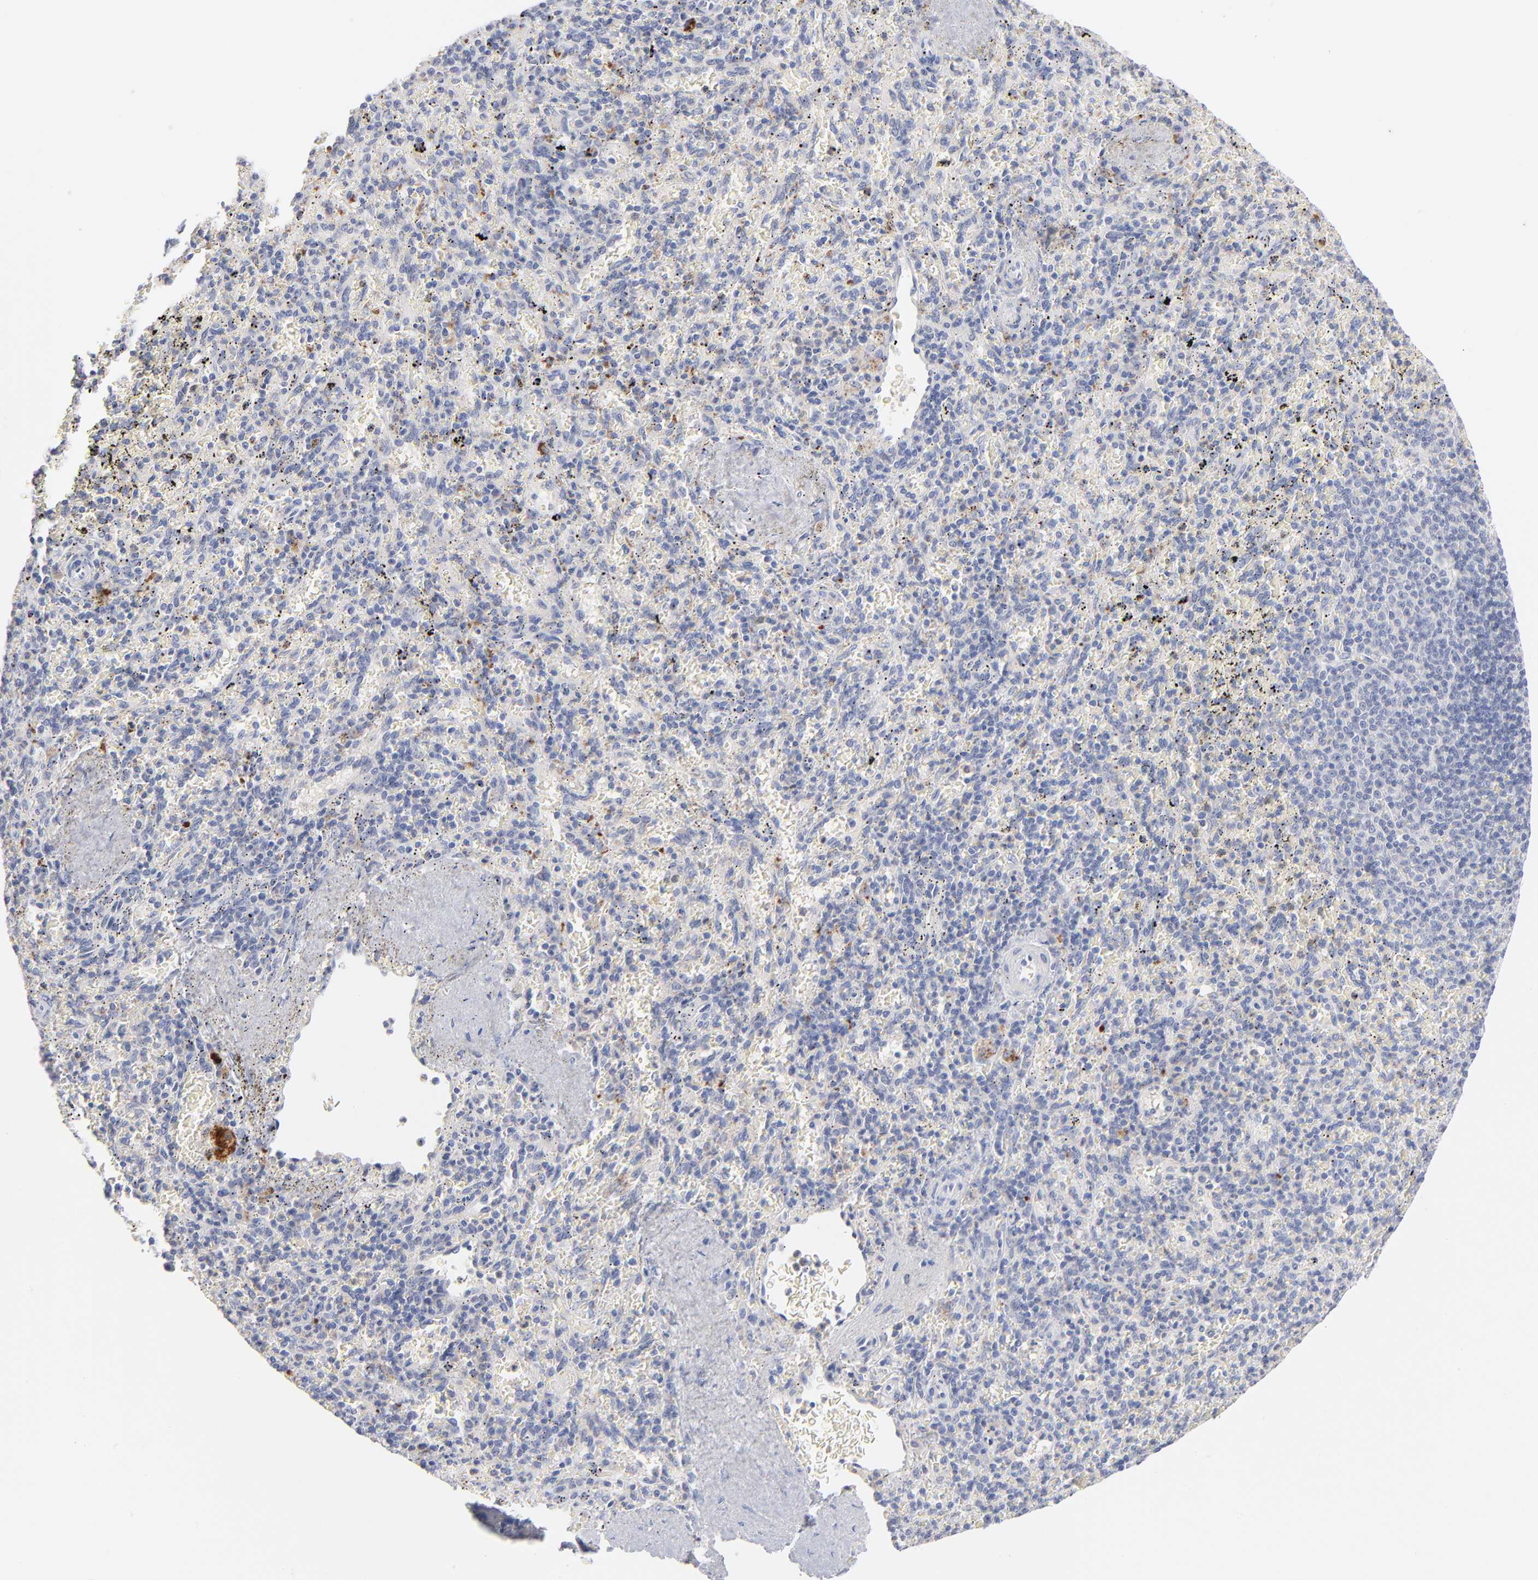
{"staining": {"intensity": "weak", "quantity": "<25%", "location": "cytoplasmic/membranous"}, "tissue": "spleen", "cell_type": "Cells in red pulp", "image_type": "normal", "snomed": [{"axis": "morphology", "description": "Normal tissue, NOS"}, {"axis": "topography", "description": "Spleen"}], "caption": "This is an immunohistochemistry (IHC) histopathology image of normal spleen. There is no staining in cells in red pulp.", "gene": "F12", "patient": {"sex": "female", "age": 43}}